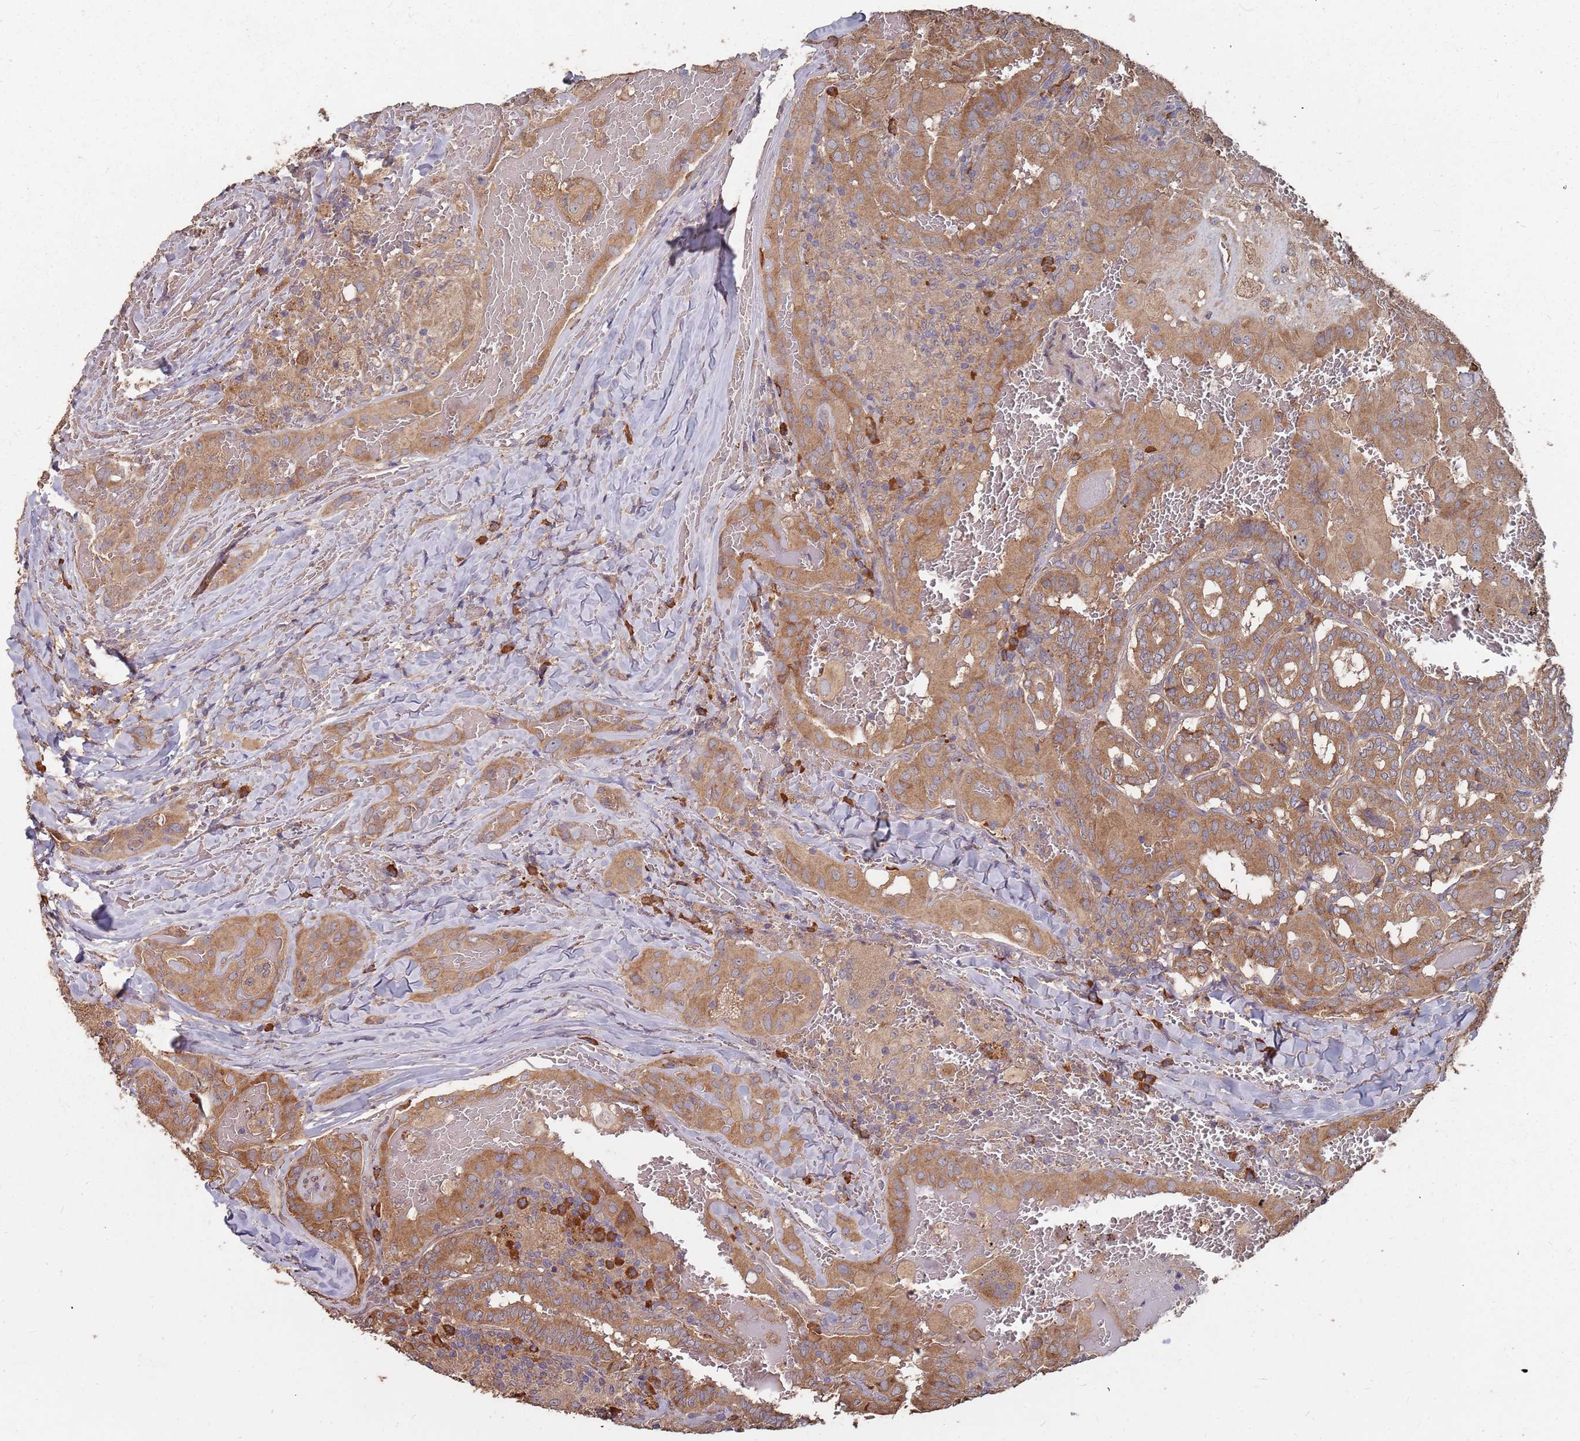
{"staining": {"intensity": "moderate", "quantity": ">75%", "location": "cytoplasmic/membranous"}, "tissue": "thyroid cancer", "cell_type": "Tumor cells", "image_type": "cancer", "snomed": [{"axis": "morphology", "description": "Papillary adenocarcinoma, NOS"}, {"axis": "topography", "description": "Thyroid gland"}], "caption": "An image of human thyroid cancer stained for a protein demonstrates moderate cytoplasmic/membranous brown staining in tumor cells.", "gene": "ATG5", "patient": {"sex": "female", "age": 72}}